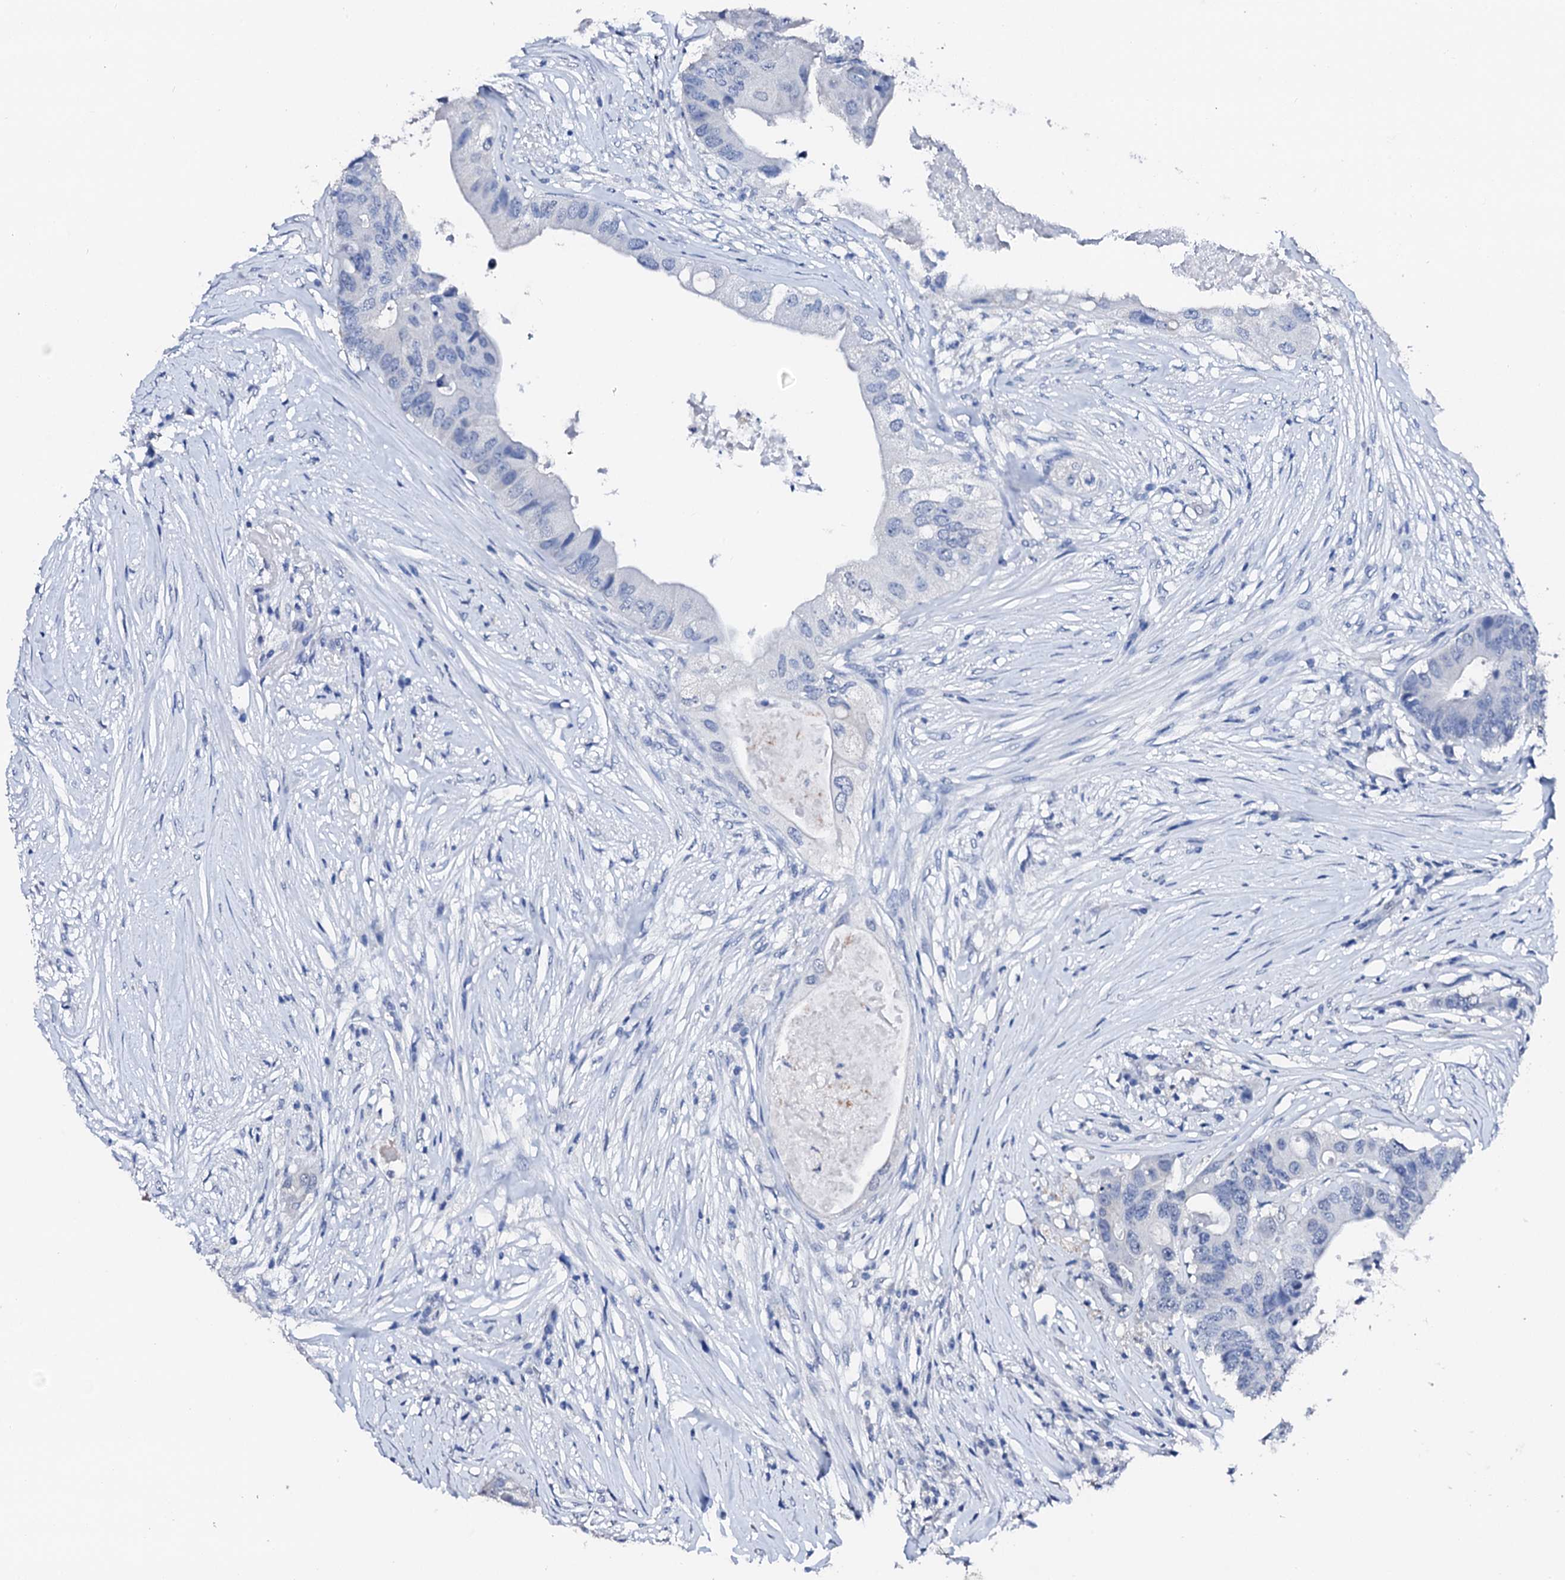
{"staining": {"intensity": "negative", "quantity": "none", "location": "none"}, "tissue": "colorectal cancer", "cell_type": "Tumor cells", "image_type": "cancer", "snomed": [{"axis": "morphology", "description": "Adenocarcinoma, NOS"}, {"axis": "topography", "description": "Colon"}], "caption": "There is no significant staining in tumor cells of colorectal cancer.", "gene": "NRIP2", "patient": {"sex": "male", "age": 71}}